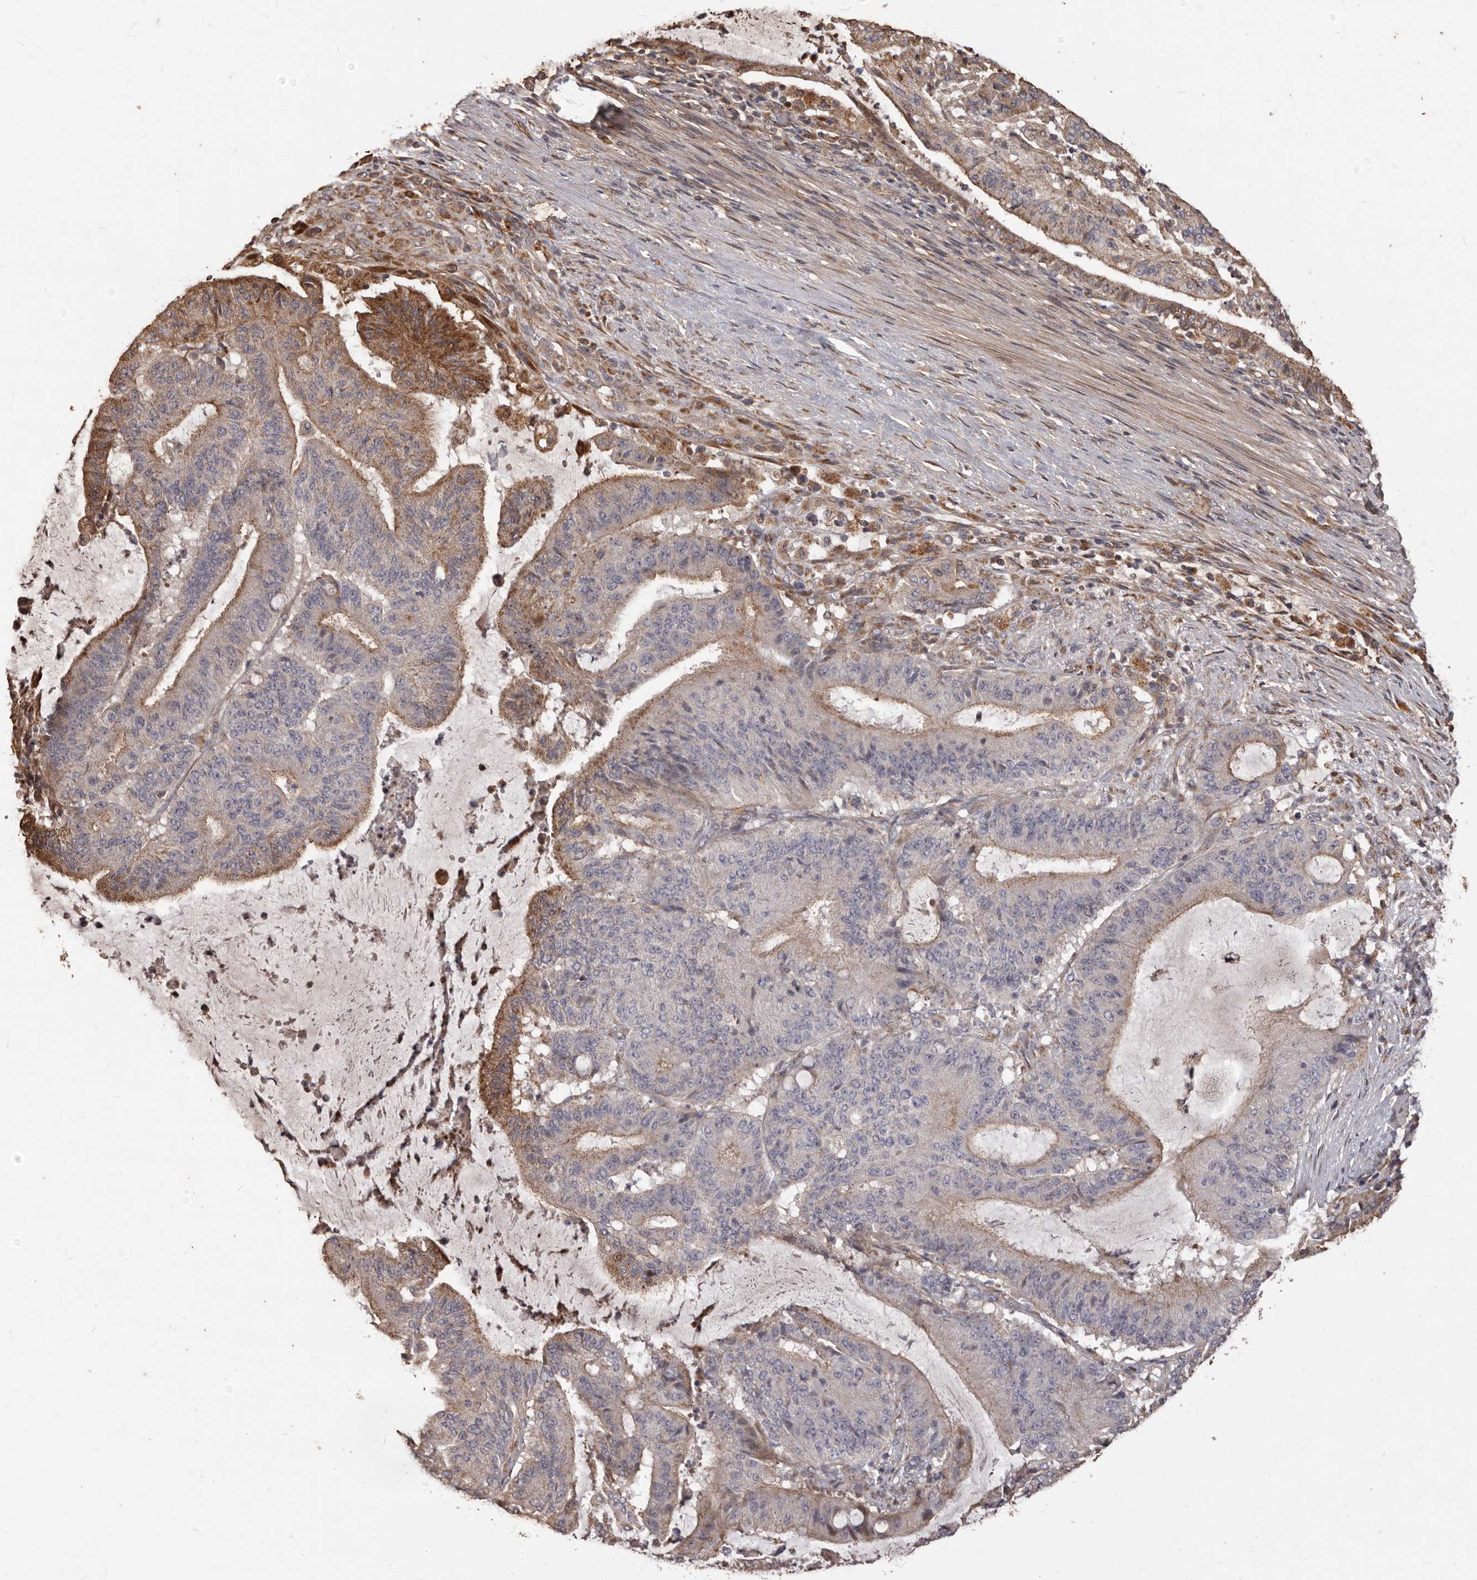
{"staining": {"intensity": "moderate", "quantity": "25%-75%", "location": "cytoplasmic/membranous"}, "tissue": "liver cancer", "cell_type": "Tumor cells", "image_type": "cancer", "snomed": [{"axis": "morphology", "description": "Normal tissue, NOS"}, {"axis": "morphology", "description": "Cholangiocarcinoma"}, {"axis": "topography", "description": "Liver"}, {"axis": "topography", "description": "Peripheral nerve tissue"}], "caption": "There is medium levels of moderate cytoplasmic/membranous positivity in tumor cells of cholangiocarcinoma (liver), as demonstrated by immunohistochemical staining (brown color).", "gene": "MTO1", "patient": {"sex": "female", "age": 73}}